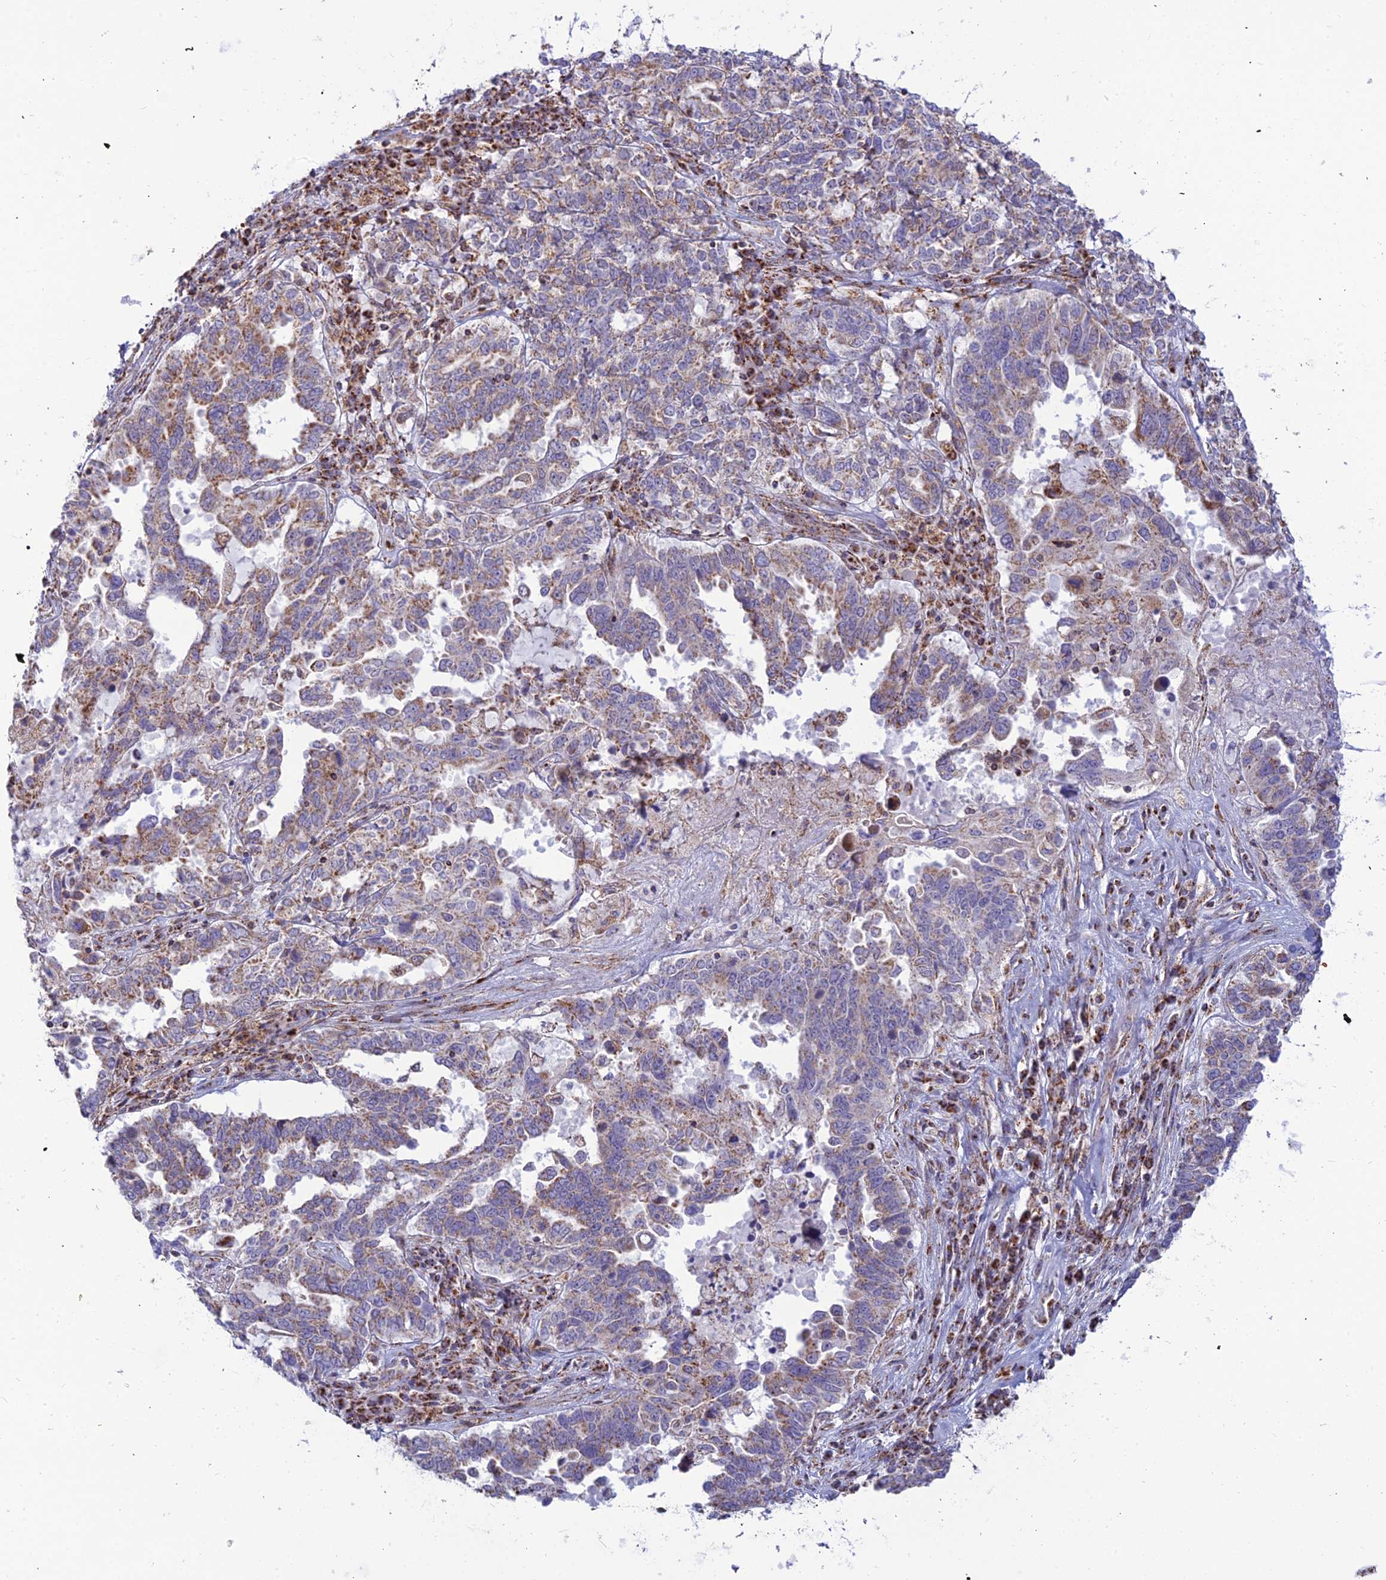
{"staining": {"intensity": "moderate", "quantity": ">75%", "location": "cytoplasmic/membranous"}, "tissue": "ovarian cancer", "cell_type": "Tumor cells", "image_type": "cancer", "snomed": [{"axis": "morphology", "description": "Carcinoma, endometroid"}, {"axis": "topography", "description": "Ovary"}], "caption": "High-power microscopy captured an IHC histopathology image of ovarian cancer, revealing moderate cytoplasmic/membranous staining in about >75% of tumor cells. (DAB IHC, brown staining for protein, blue staining for nuclei).", "gene": "SLC35F4", "patient": {"sex": "female", "age": 62}}